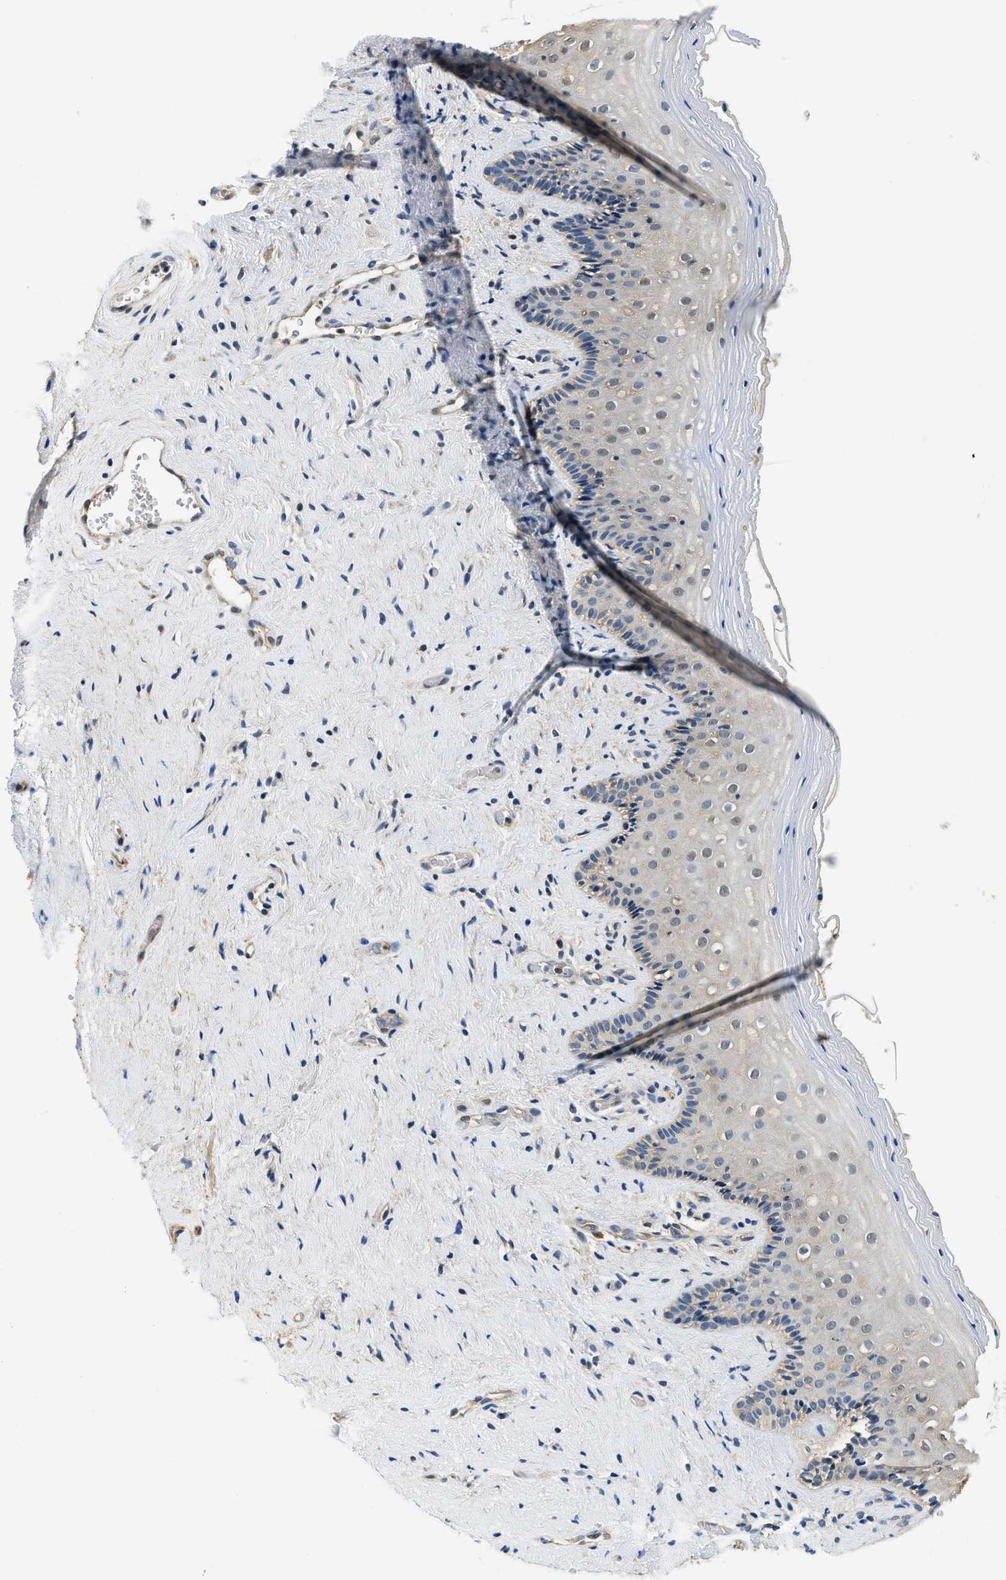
{"staining": {"intensity": "weak", "quantity": "<25%", "location": "cytoplasmic/membranous,nuclear"}, "tissue": "vagina", "cell_type": "Squamous epithelial cells", "image_type": "normal", "snomed": [{"axis": "morphology", "description": "Normal tissue, NOS"}, {"axis": "topography", "description": "Vagina"}], "caption": "The IHC micrograph has no significant expression in squamous epithelial cells of vagina. (Stains: DAB (3,3'-diaminobenzidine) IHC with hematoxylin counter stain, Microscopy: brightfield microscopy at high magnification).", "gene": "BCL7C", "patient": {"sex": "female", "age": 44}}